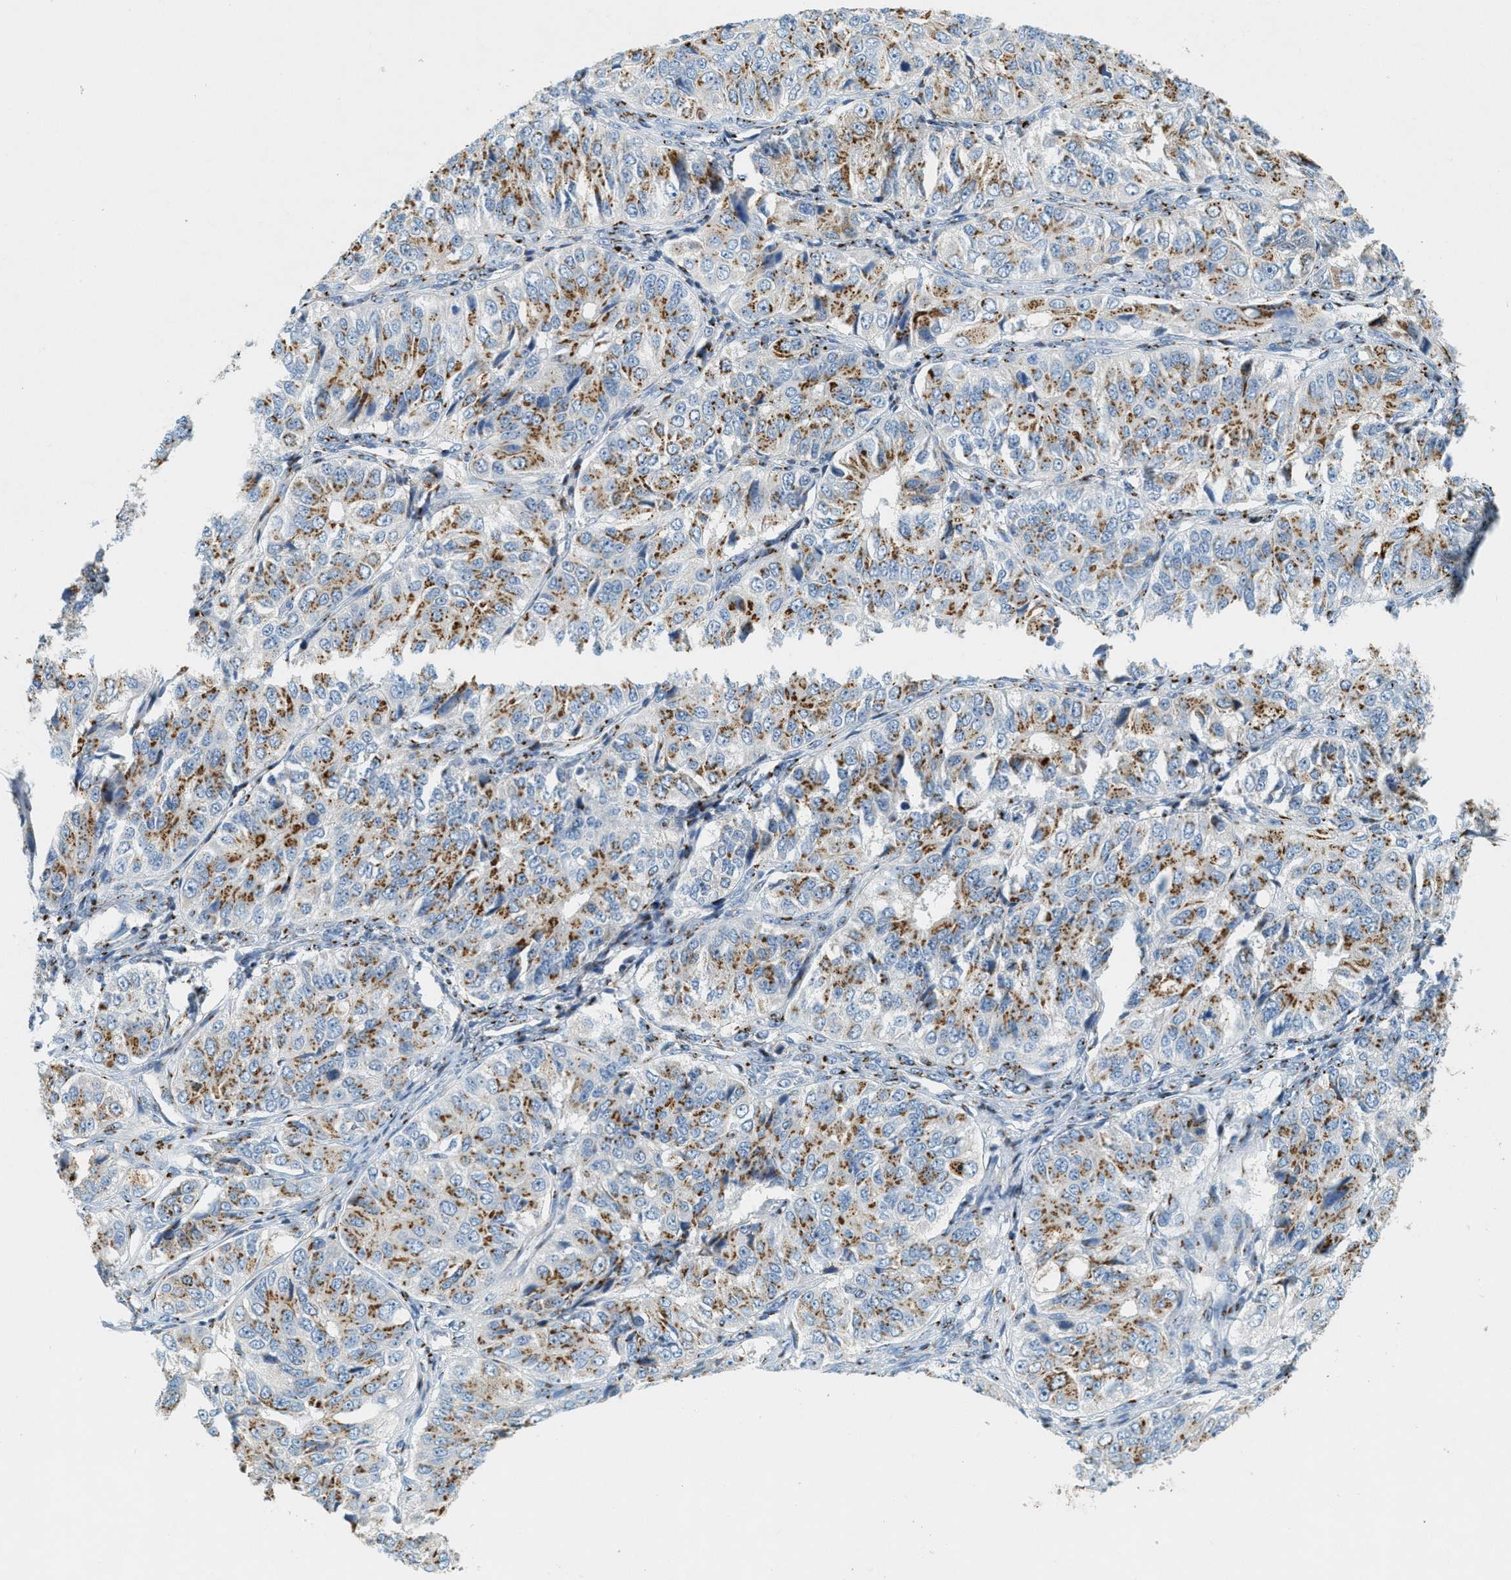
{"staining": {"intensity": "strong", "quantity": "25%-75%", "location": "cytoplasmic/membranous"}, "tissue": "ovarian cancer", "cell_type": "Tumor cells", "image_type": "cancer", "snomed": [{"axis": "morphology", "description": "Carcinoma, endometroid"}, {"axis": "topography", "description": "Ovary"}], "caption": "Ovarian cancer (endometroid carcinoma) tissue shows strong cytoplasmic/membranous positivity in approximately 25%-75% of tumor cells (Stains: DAB (3,3'-diaminobenzidine) in brown, nuclei in blue, Microscopy: brightfield microscopy at high magnification).", "gene": "ENTPD4", "patient": {"sex": "female", "age": 51}}